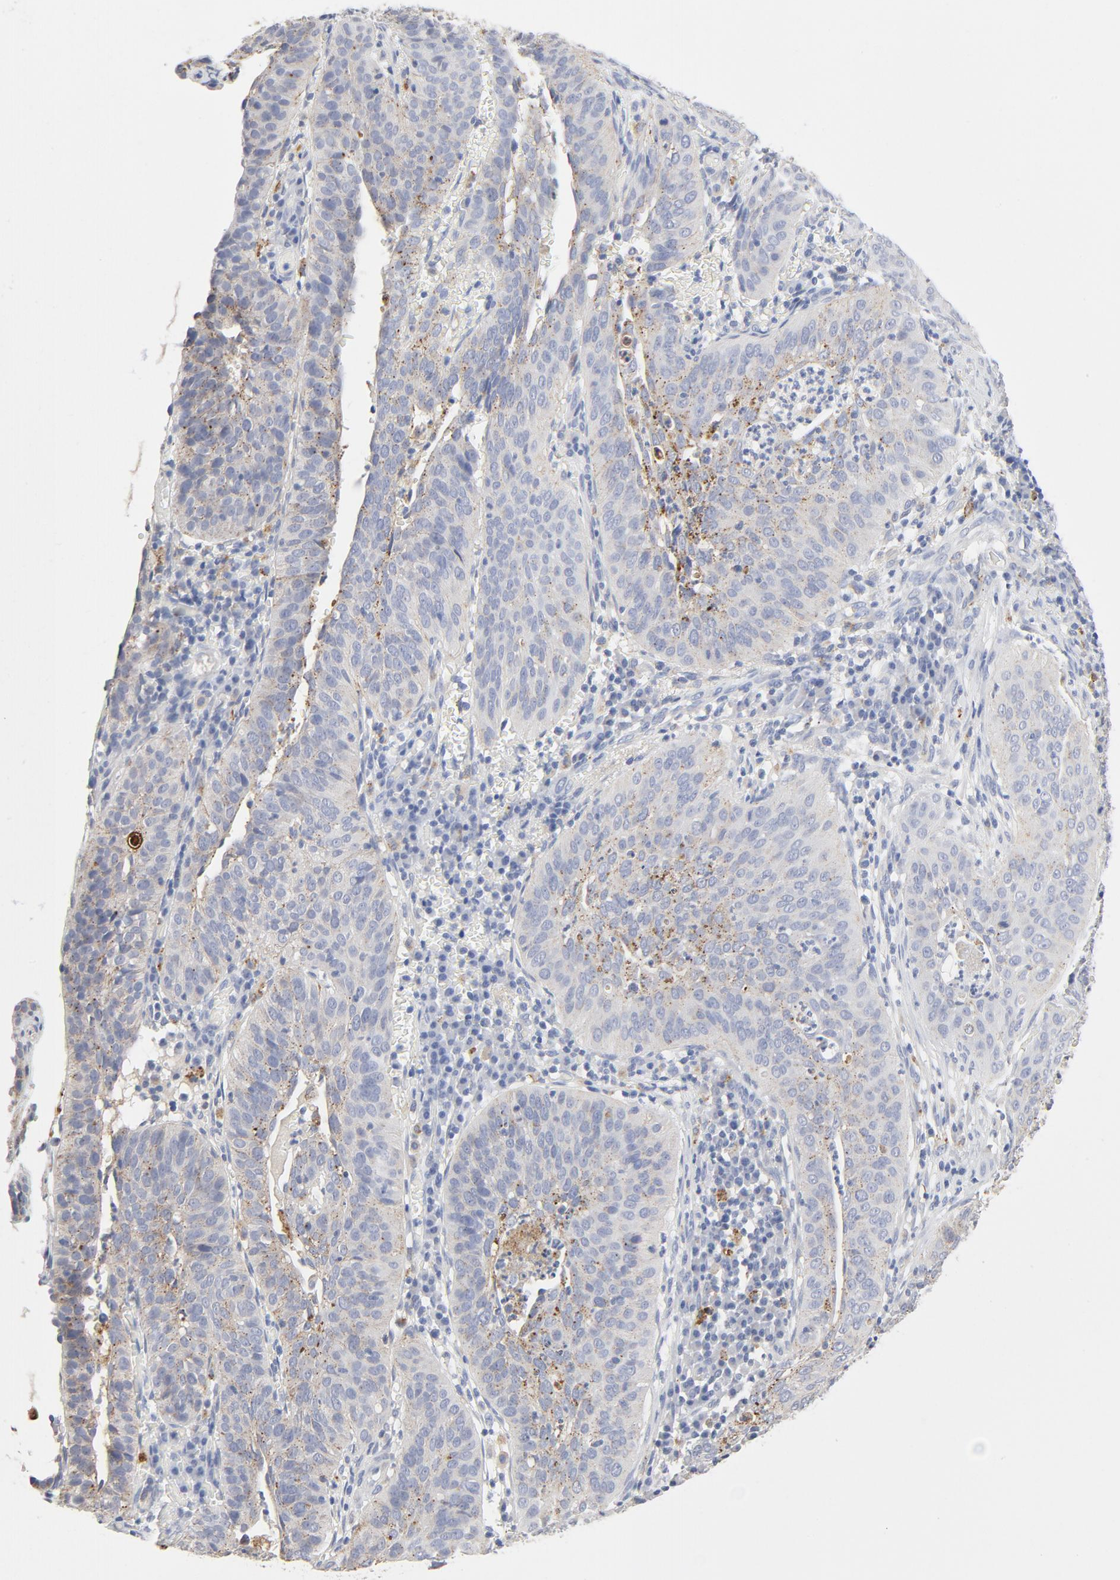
{"staining": {"intensity": "weak", "quantity": "<25%", "location": "cytoplasmic/membranous"}, "tissue": "cervical cancer", "cell_type": "Tumor cells", "image_type": "cancer", "snomed": [{"axis": "morphology", "description": "Squamous cell carcinoma, NOS"}, {"axis": "topography", "description": "Cervix"}], "caption": "This image is of cervical squamous cell carcinoma stained with immunohistochemistry to label a protein in brown with the nuclei are counter-stained blue. There is no positivity in tumor cells.", "gene": "MAGEB17", "patient": {"sex": "female", "age": 39}}